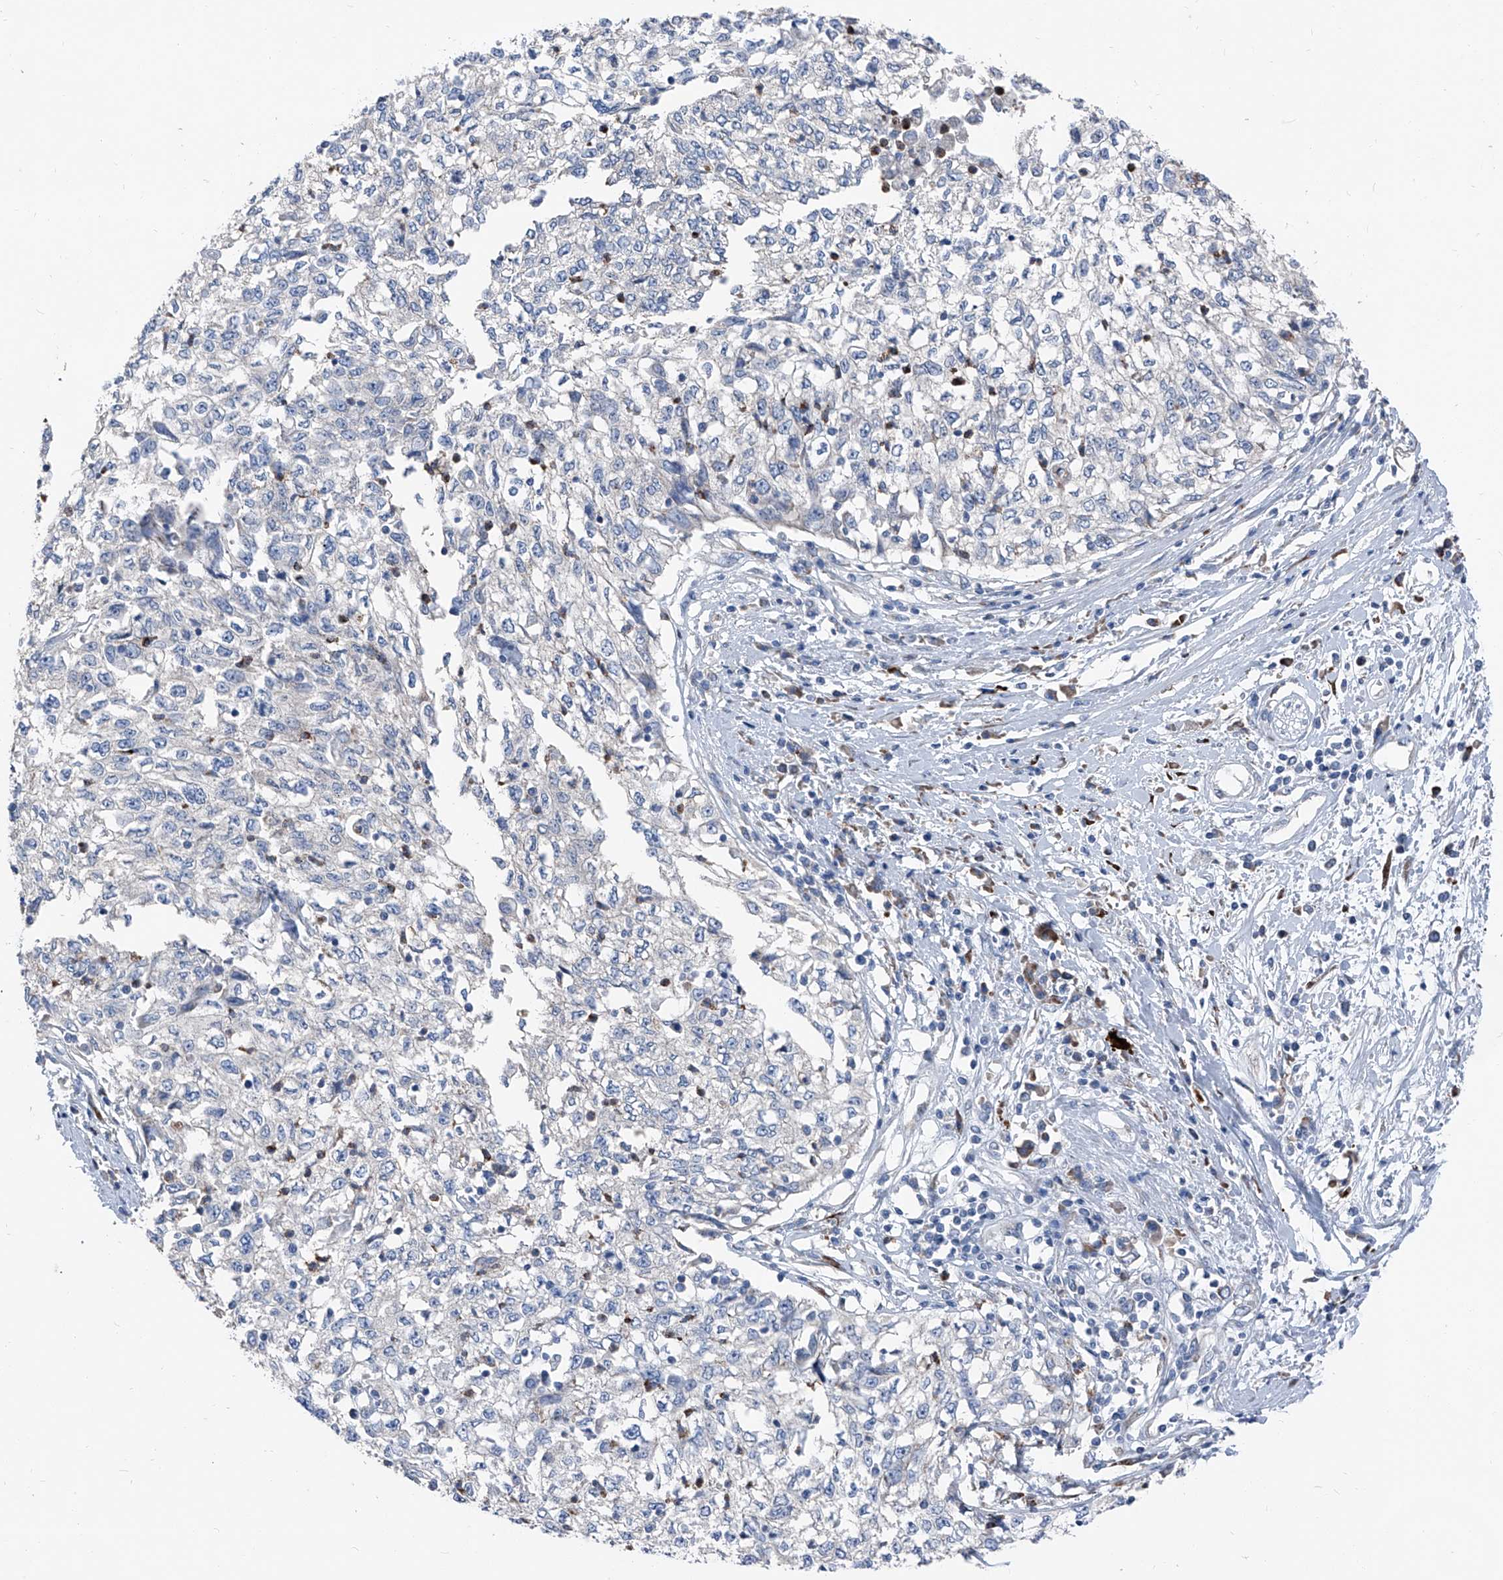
{"staining": {"intensity": "negative", "quantity": "none", "location": "none"}, "tissue": "cervical cancer", "cell_type": "Tumor cells", "image_type": "cancer", "snomed": [{"axis": "morphology", "description": "Squamous cell carcinoma, NOS"}, {"axis": "topography", "description": "Cervix"}], "caption": "A photomicrograph of human cervical cancer (squamous cell carcinoma) is negative for staining in tumor cells.", "gene": "IFI27", "patient": {"sex": "female", "age": 57}}